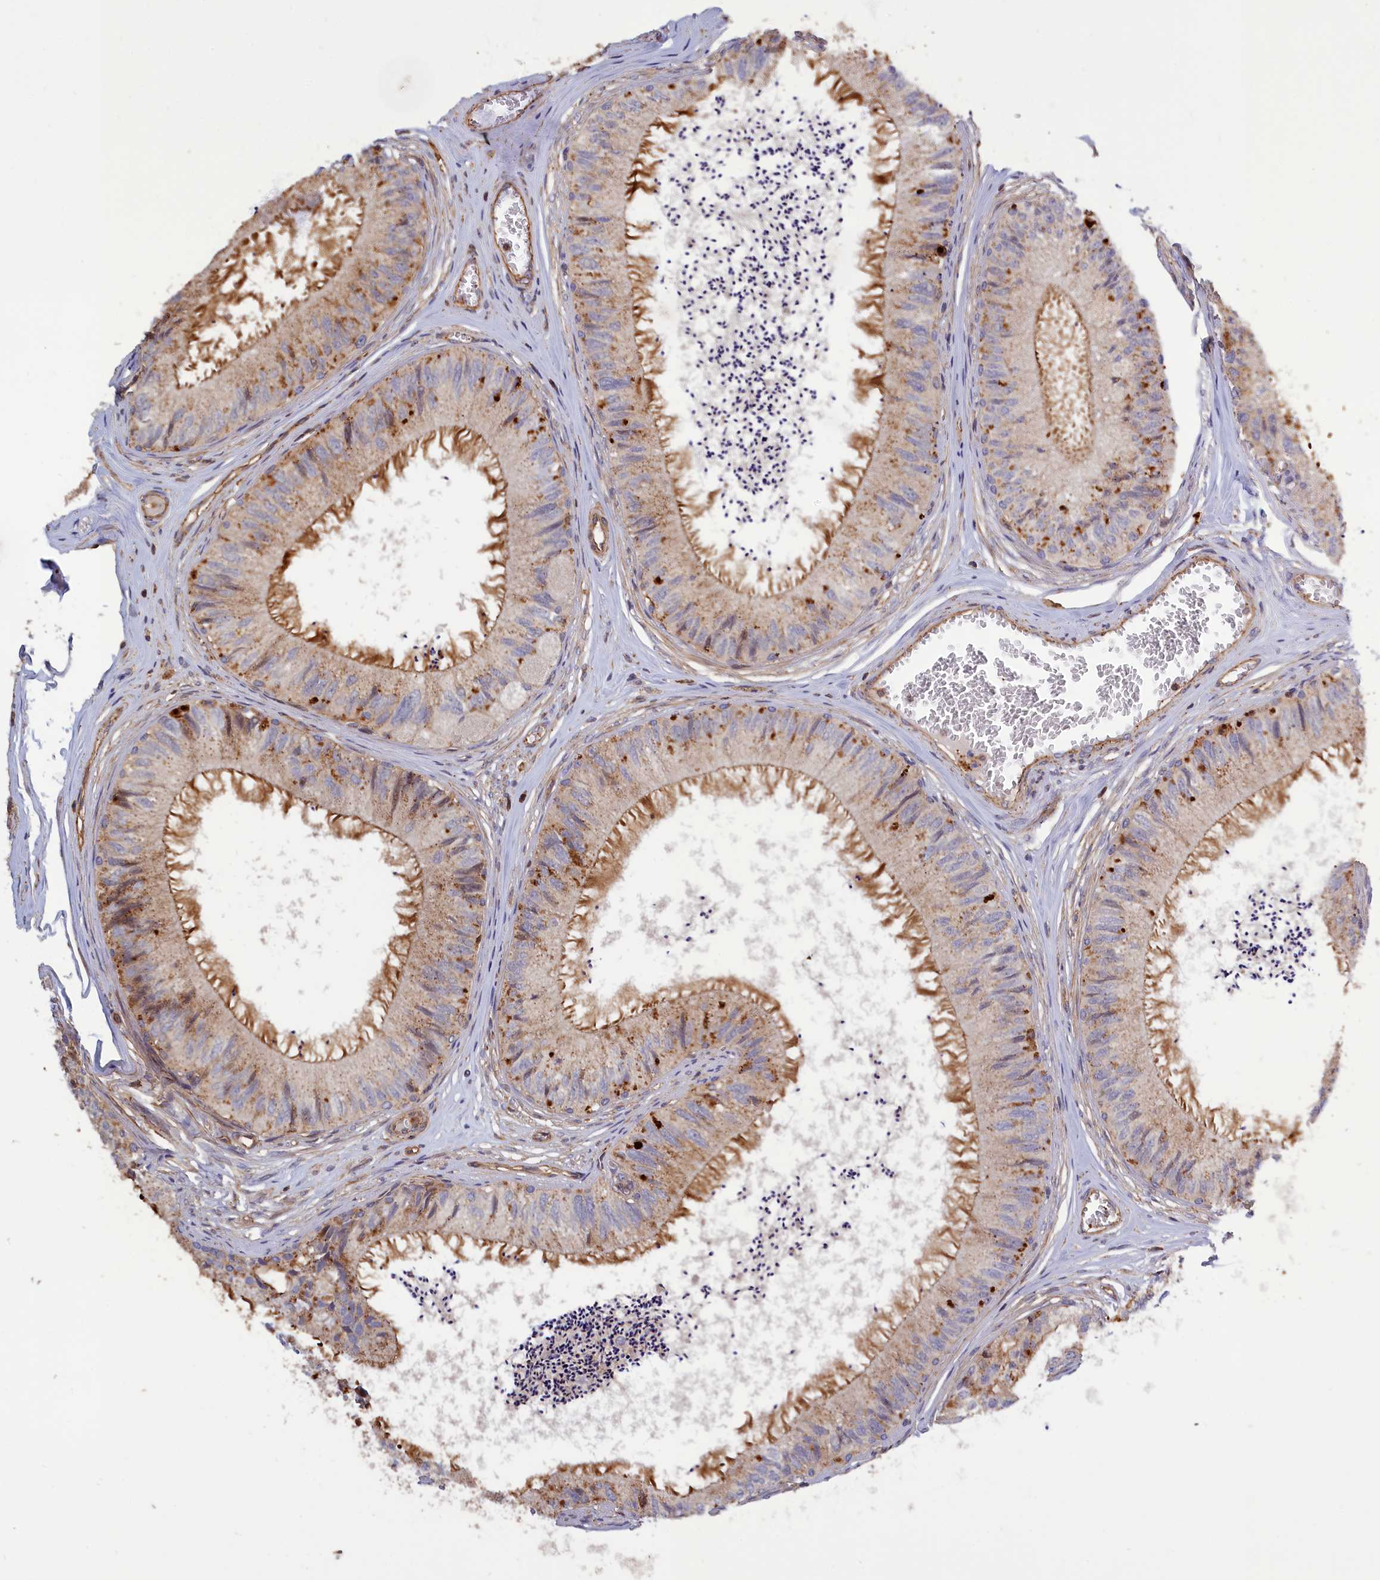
{"staining": {"intensity": "moderate", "quantity": "25%-75%", "location": "cytoplasmic/membranous"}, "tissue": "epididymis", "cell_type": "Glandular cells", "image_type": "normal", "snomed": [{"axis": "morphology", "description": "Normal tissue, NOS"}, {"axis": "topography", "description": "Epididymis"}], "caption": "Brown immunohistochemical staining in normal human epididymis demonstrates moderate cytoplasmic/membranous expression in approximately 25%-75% of glandular cells. Ihc stains the protein of interest in brown and the nuclei are stained blue.", "gene": "ANKRD27", "patient": {"sex": "male", "age": 79}}